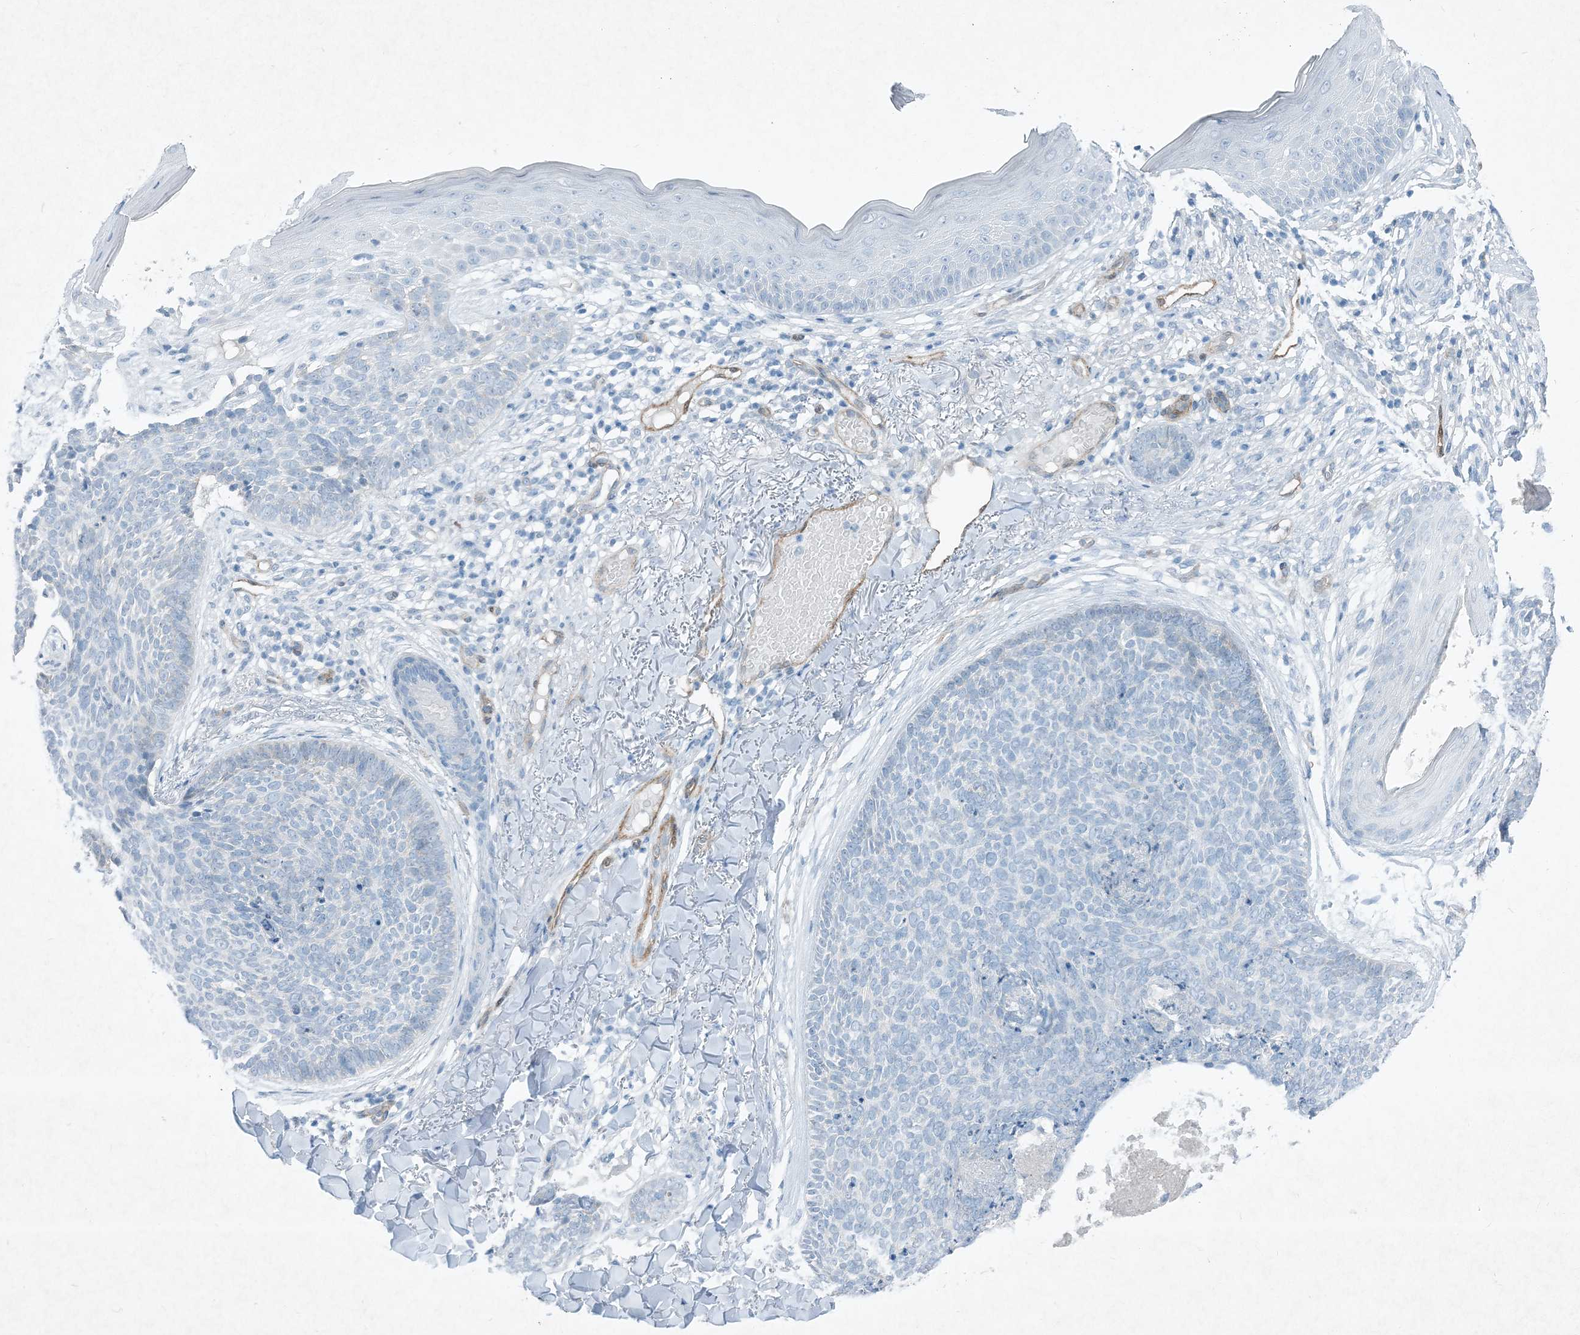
{"staining": {"intensity": "negative", "quantity": "none", "location": "none"}, "tissue": "skin cancer", "cell_type": "Tumor cells", "image_type": "cancer", "snomed": [{"axis": "morphology", "description": "Basal cell carcinoma"}, {"axis": "topography", "description": "Skin"}], "caption": "Basal cell carcinoma (skin) was stained to show a protein in brown. There is no significant staining in tumor cells.", "gene": "PGM5", "patient": {"sex": "female", "age": 70}}